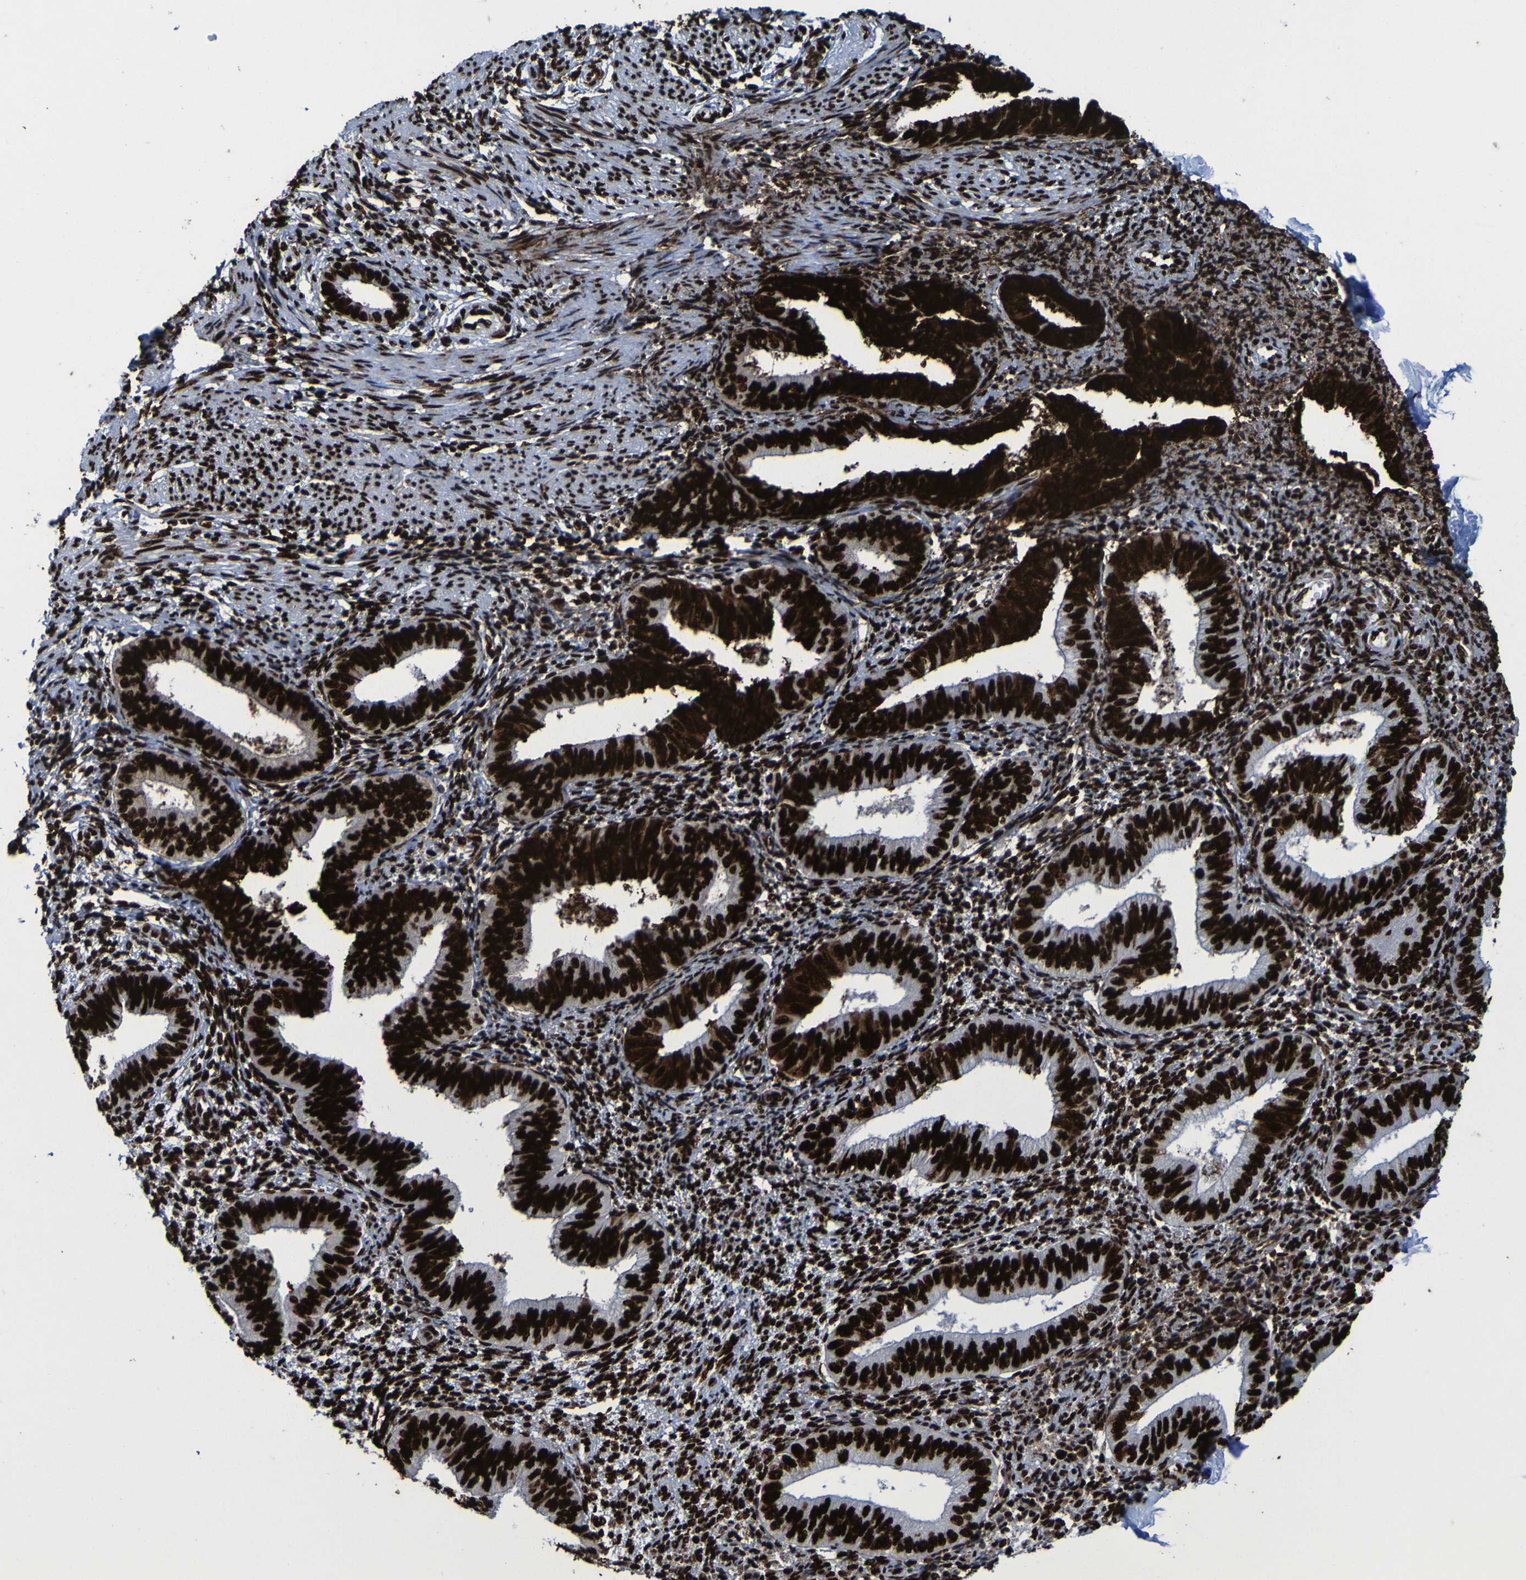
{"staining": {"intensity": "strong", "quantity": ">75%", "location": "nuclear"}, "tissue": "endometrium", "cell_type": "Cells in endometrial stroma", "image_type": "normal", "snomed": [{"axis": "morphology", "description": "Normal tissue, NOS"}, {"axis": "topography", "description": "Endometrium"}], "caption": "This photomicrograph demonstrates IHC staining of unremarkable endometrium, with high strong nuclear positivity in about >75% of cells in endometrial stroma.", "gene": "NPM1", "patient": {"sex": "female", "age": 50}}